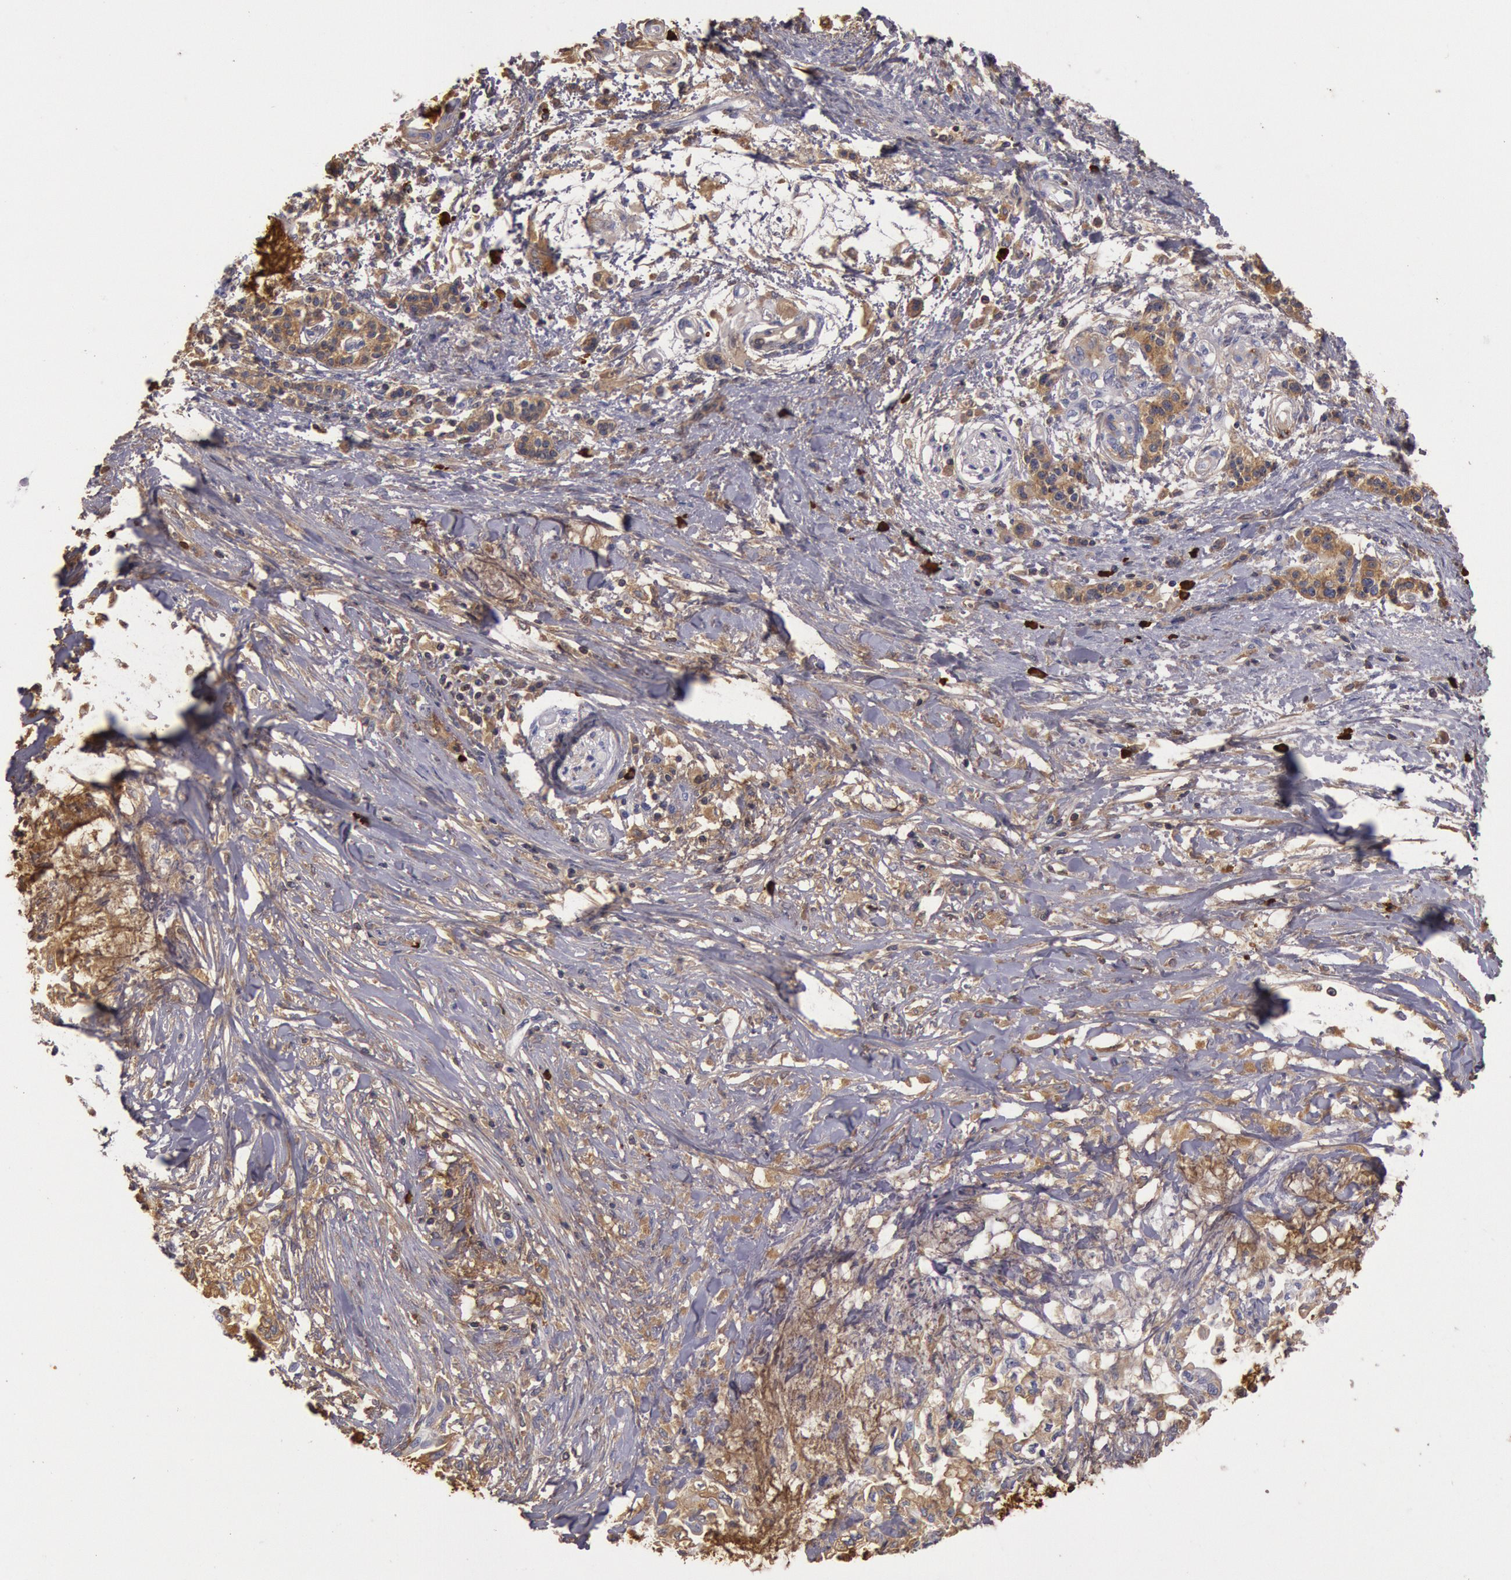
{"staining": {"intensity": "moderate", "quantity": "<25%", "location": "cytoplasmic/membranous"}, "tissue": "pancreatic cancer", "cell_type": "Tumor cells", "image_type": "cancer", "snomed": [{"axis": "morphology", "description": "Adenocarcinoma, NOS"}, {"axis": "topography", "description": "Pancreas"}], "caption": "This photomicrograph demonstrates immunohistochemistry (IHC) staining of human pancreatic cancer, with low moderate cytoplasmic/membranous positivity in about <25% of tumor cells.", "gene": "IGHA1", "patient": {"sex": "female", "age": 64}}